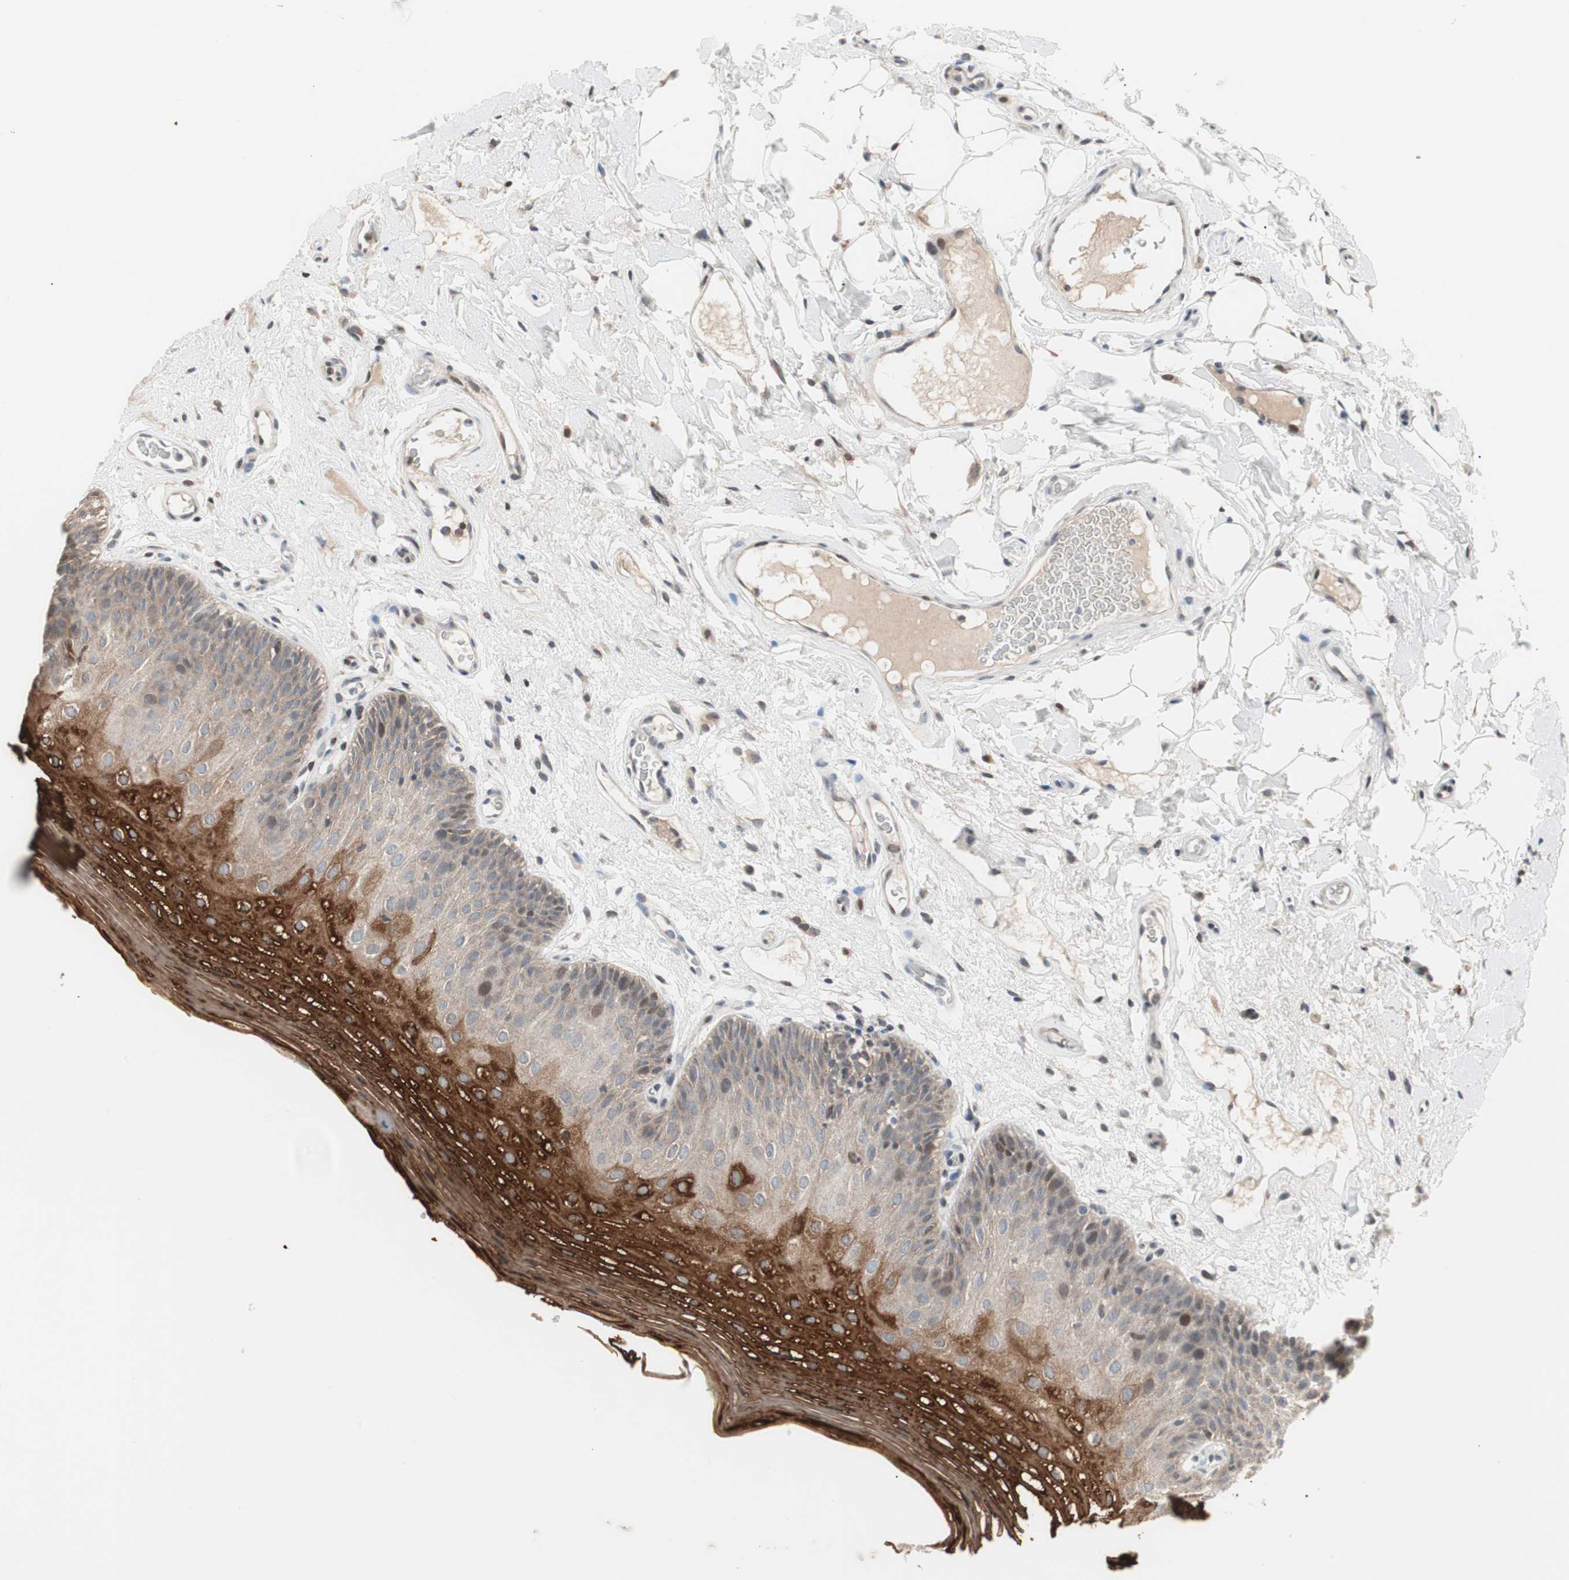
{"staining": {"intensity": "strong", "quantity": "25%-75%", "location": "cytoplasmic/membranous"}, "tissue": "oral mucosa", "cell_type": "Squamous epithelial cells", "image_type": "normal", "snomed": [{"axis": "morphology", "description": "Normal tissue, NOS"}, {"axis": "morphology", "description": "Squamous cell carcinoma, NOS"}, {"axis": "topography", "description": "Skeletal muscle"}, {"axis": "topography", "description": "Oral tissue"}], "caption": "Protein expression analysis of benign oral mucosa reveals strong cytoplasmic/membranous positivity in about 25%-75% of squamous epithelial cells. (Brightfield microscopy of DAB IHC at high magnification).", "gene": "POLH", "patient": {"sex": "male", "age": 71}}